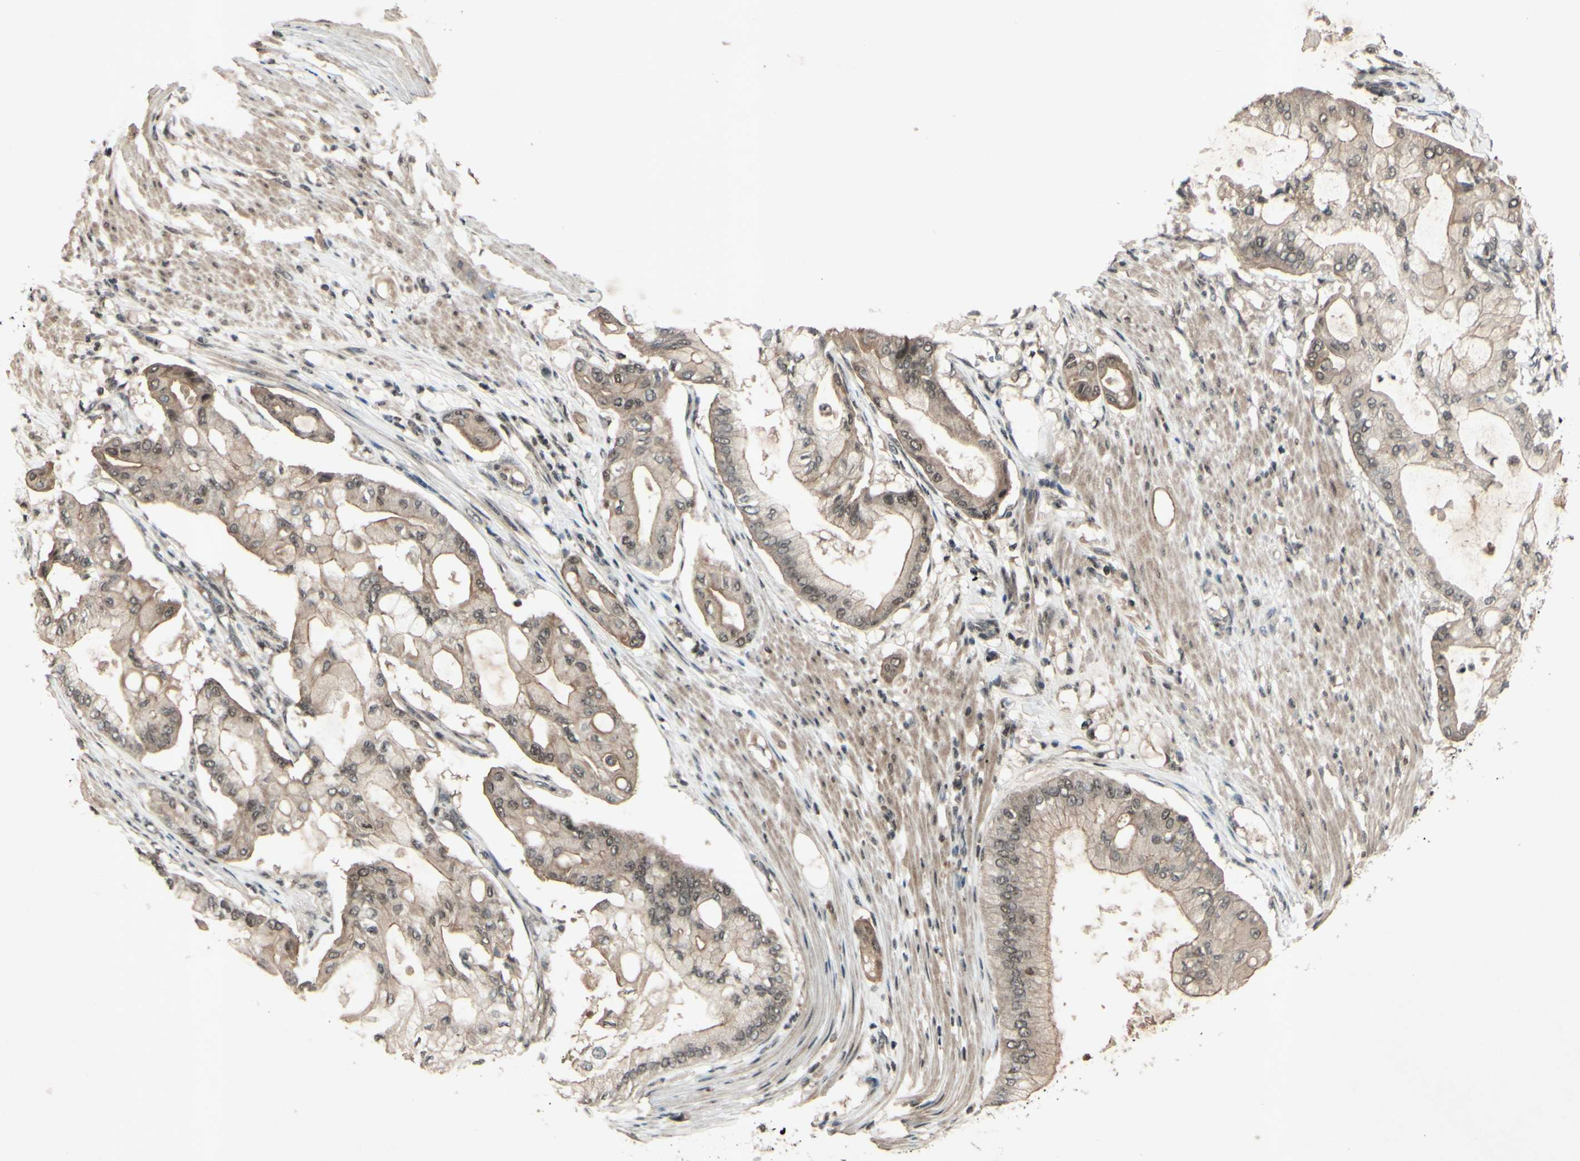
{"staining": {"intensity": "moderate", "quantity": "25%-75%", "location": "cytoplasmic/membranous,nuclear"}, "tissue": "pancreatic cancer", "cell_type": "Tumor cells", "image_type": "cancer", "snomed": [{"axis": "morphology", "description": "Adenocarcinoma, NOS"}, {"axis": "morphology", "description": "Adenocarcinoma, metastatic, NOS"}, {"axis": "topography", "description": "Lymph node"}, {"axis": "topography", "description": "Pancreas"}, {"axis": "topography", "description": "Duodenum"}], "caption": "High-magnification brightfield microscopy of metastatic adenocarcinoma (pancreatic) stained with DAB (brown) and counterstained with hematoxylin (blue). tumor cells exhibit moderate cytoplasmic/membranous and nuclear positivity is identified in about25%-75% of cells.", "gene": "SNW1", "patient": {"sex": "female", "age": 64}}